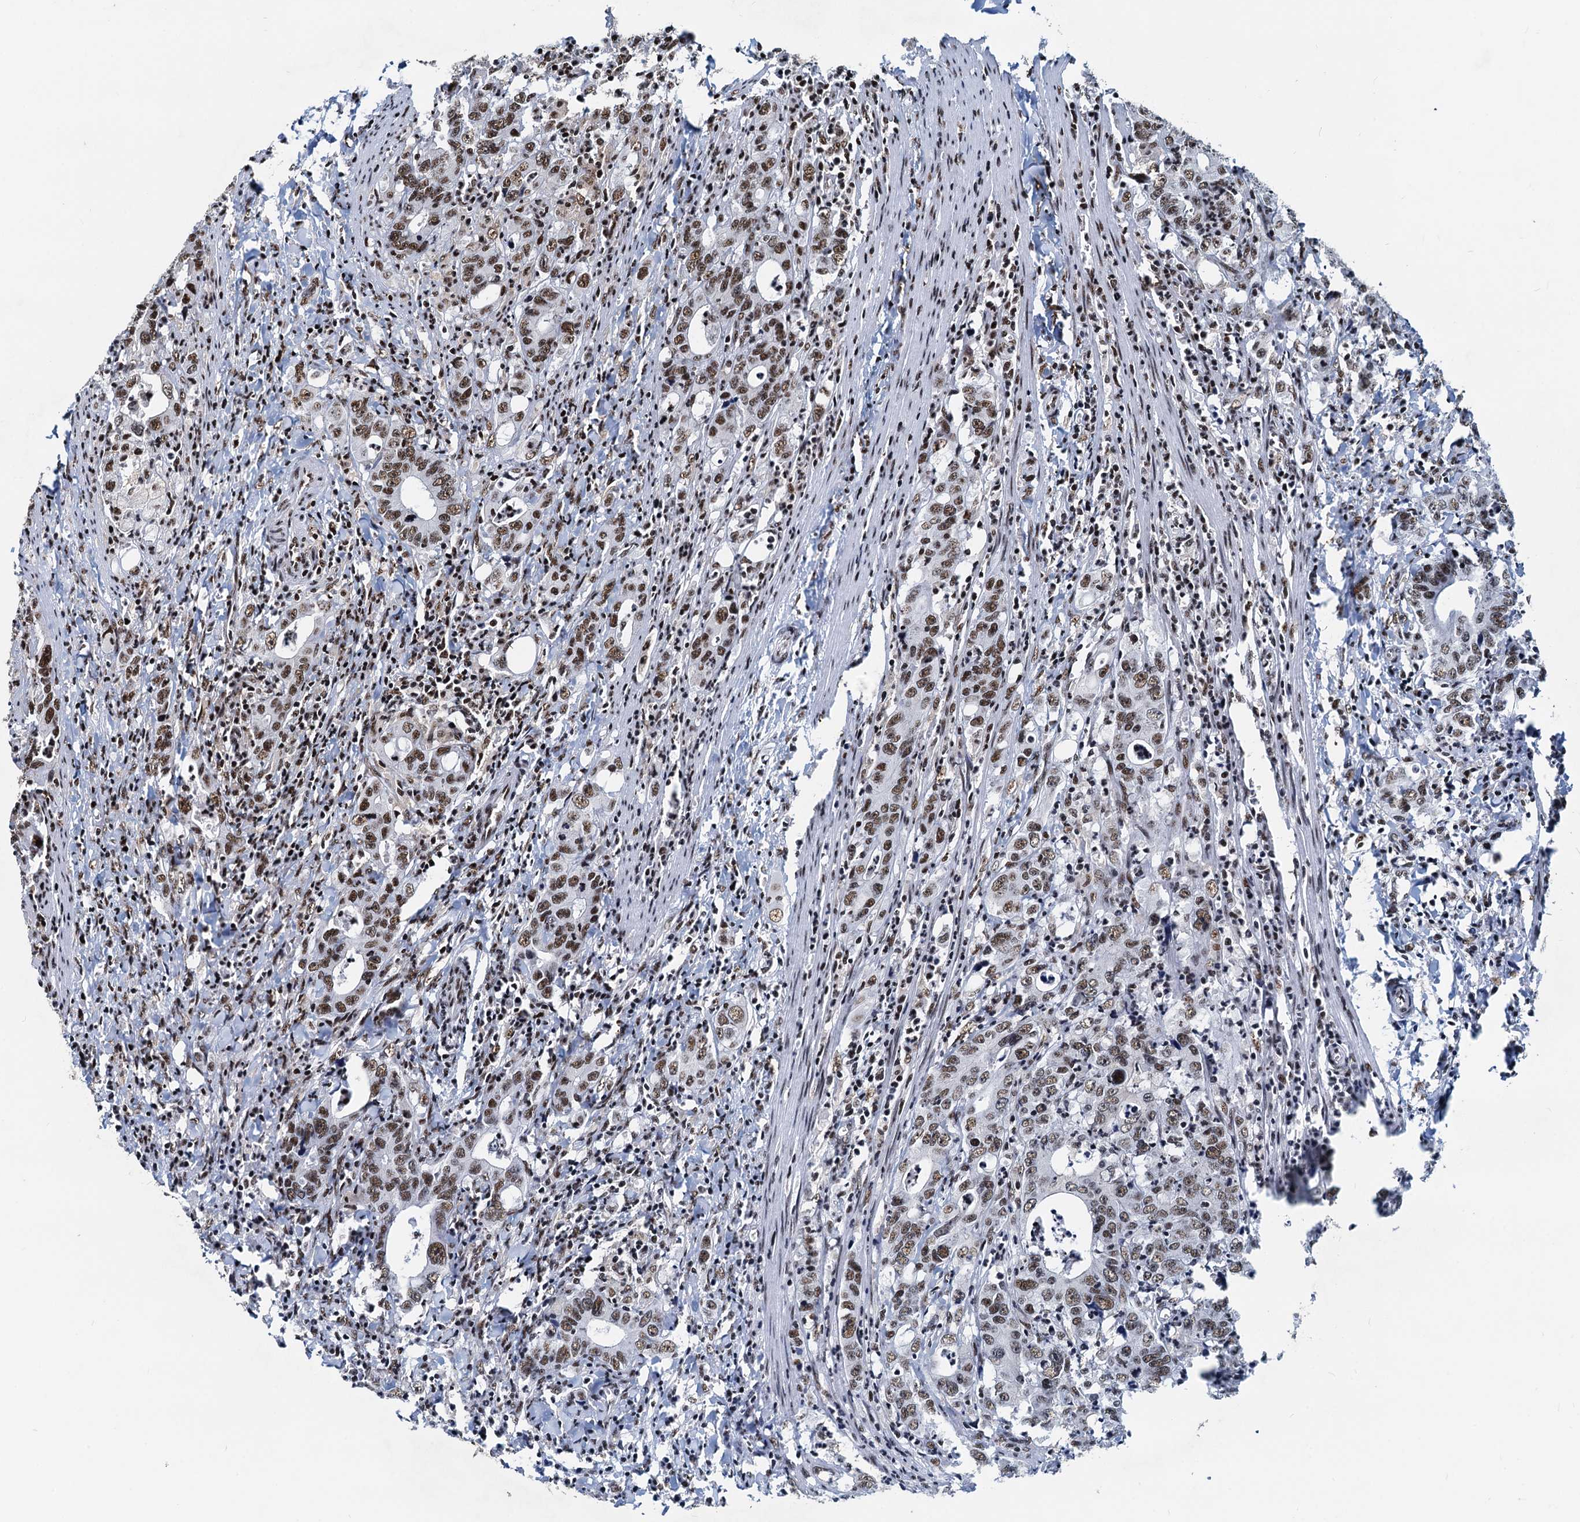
{"staining": {"intensity": "moderate", "quantity": ">75%", "location": "nuclear"}, "tissue": "colorectal cancer", "cell_type": "Tumor cells", "image_type": "cancer", "snomed": [{"axis": "morphology", "description": "Adenocarcinoma, NOS"}, {"axis": "topography", "description": "Colon"}], "caption": "Immunohistochemical staining of human colorectal adenocarcinoma displays medium levels of moderate nuclear expression in about >75% of tumor cells. The staining is performed using DAB (3,3'-diaminobenzidine) brown chromogen to label protein expression. The nuclei are counter-stained blue using hematoxylin.", "gene": "RBM26", "patient": {"sex": "female", "age": 75}}